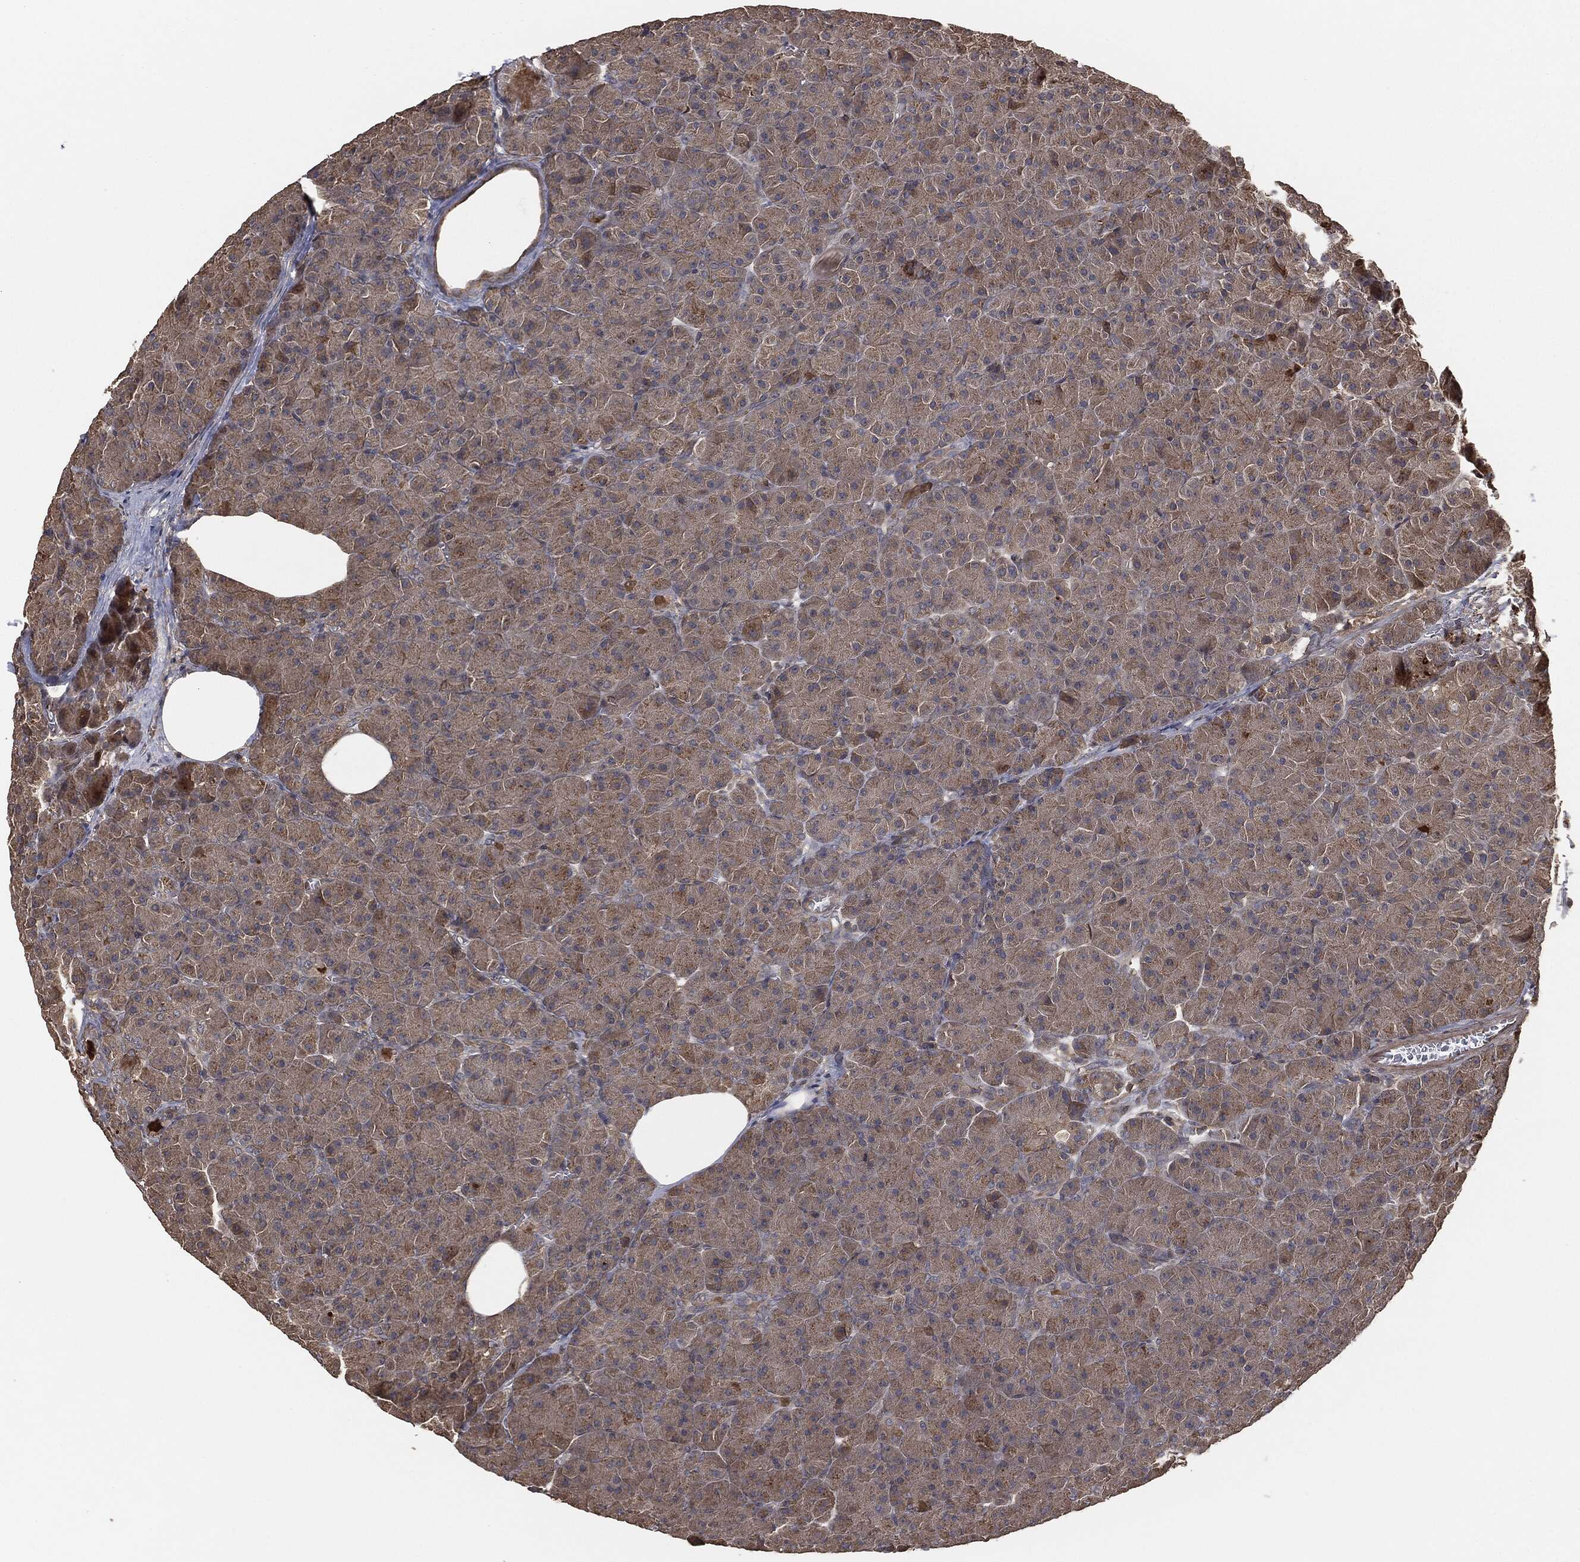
{"staining": {"intensity": "moderate", "quantity": "25%-75%", "location": "cytoplasmic/membranous"}, "tissue": "pancreas", "cell_type": "Exocrine glandular cells", "image_type": "normal", "snomed": [{"axis": "morphology", "description": "Normal tissue, NOS"}, {"axis": "topography", "description": "Pancreas"}], "caption": "A histopathology image showing moderate cytoplasmic/membranous expression in approximately 25%-75% of exocrine glandular cells in normal pancreas, as visualized by brown immunohistochemical staining.", "gene": "ERBIN", "patient": {"sex": "male", "age": 61}}